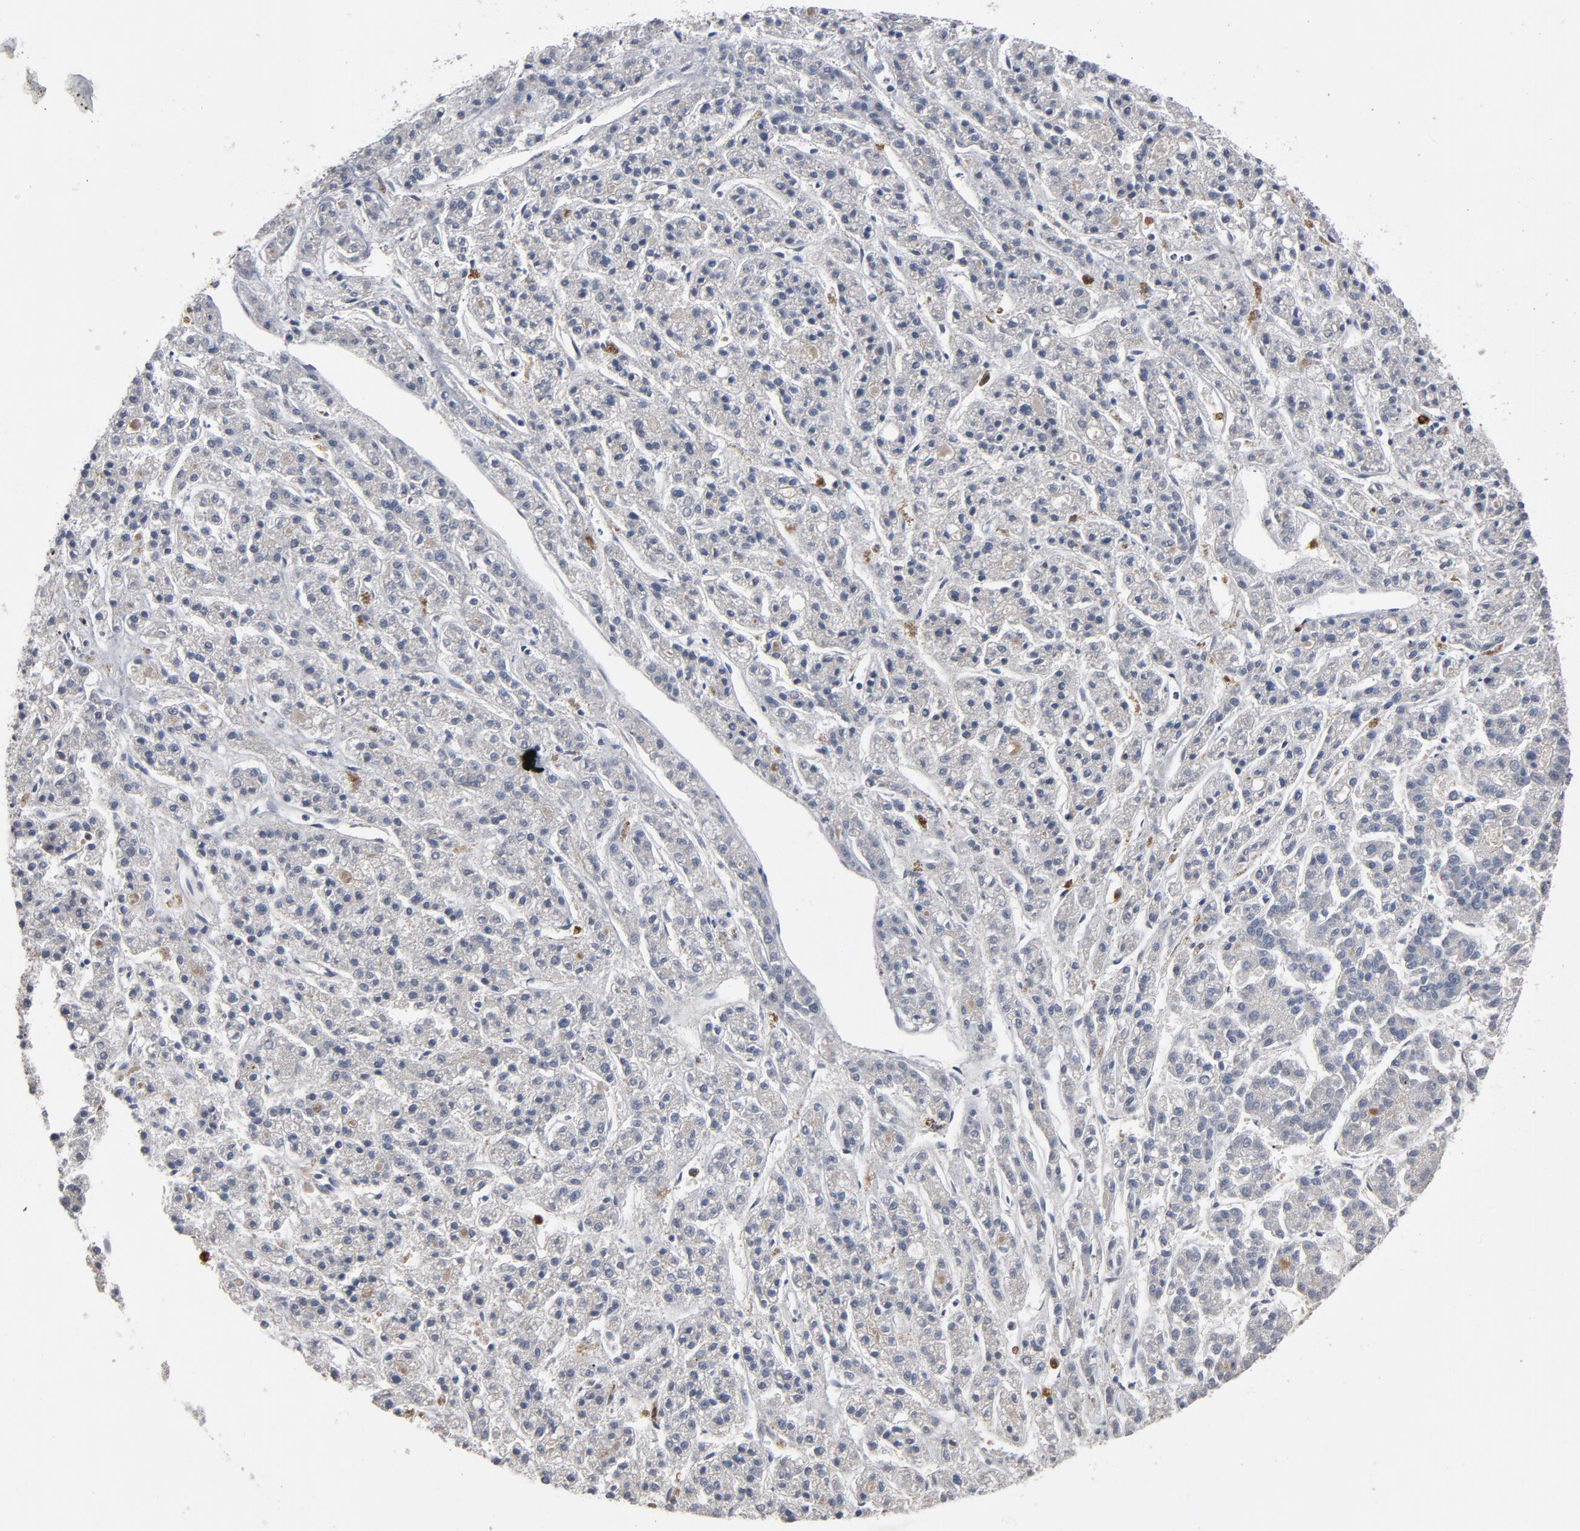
{"staining": {"intensity": "negative", "quantity": "none", "location": "none"}, "tissue": "liver cancer", "cell_type": "Tumor cells", "image_type": "cancer", "snomed": [{"axis": "morphology", "description": "Carcinoma, Hepatocellular, NOS"}, {"axis": "topography", "description": "Liver"}], "caption": "DAB (3,3'-diaminobenzidine) immunohistochemical staining of human liver hepatocellular carcinoma demonstrates no significant expression in tumor cells. (Brightfield microscopy of DAB IHC at high magnification).", "gene": "RTL5", "patient": {"sex": "male", "age": 70}}